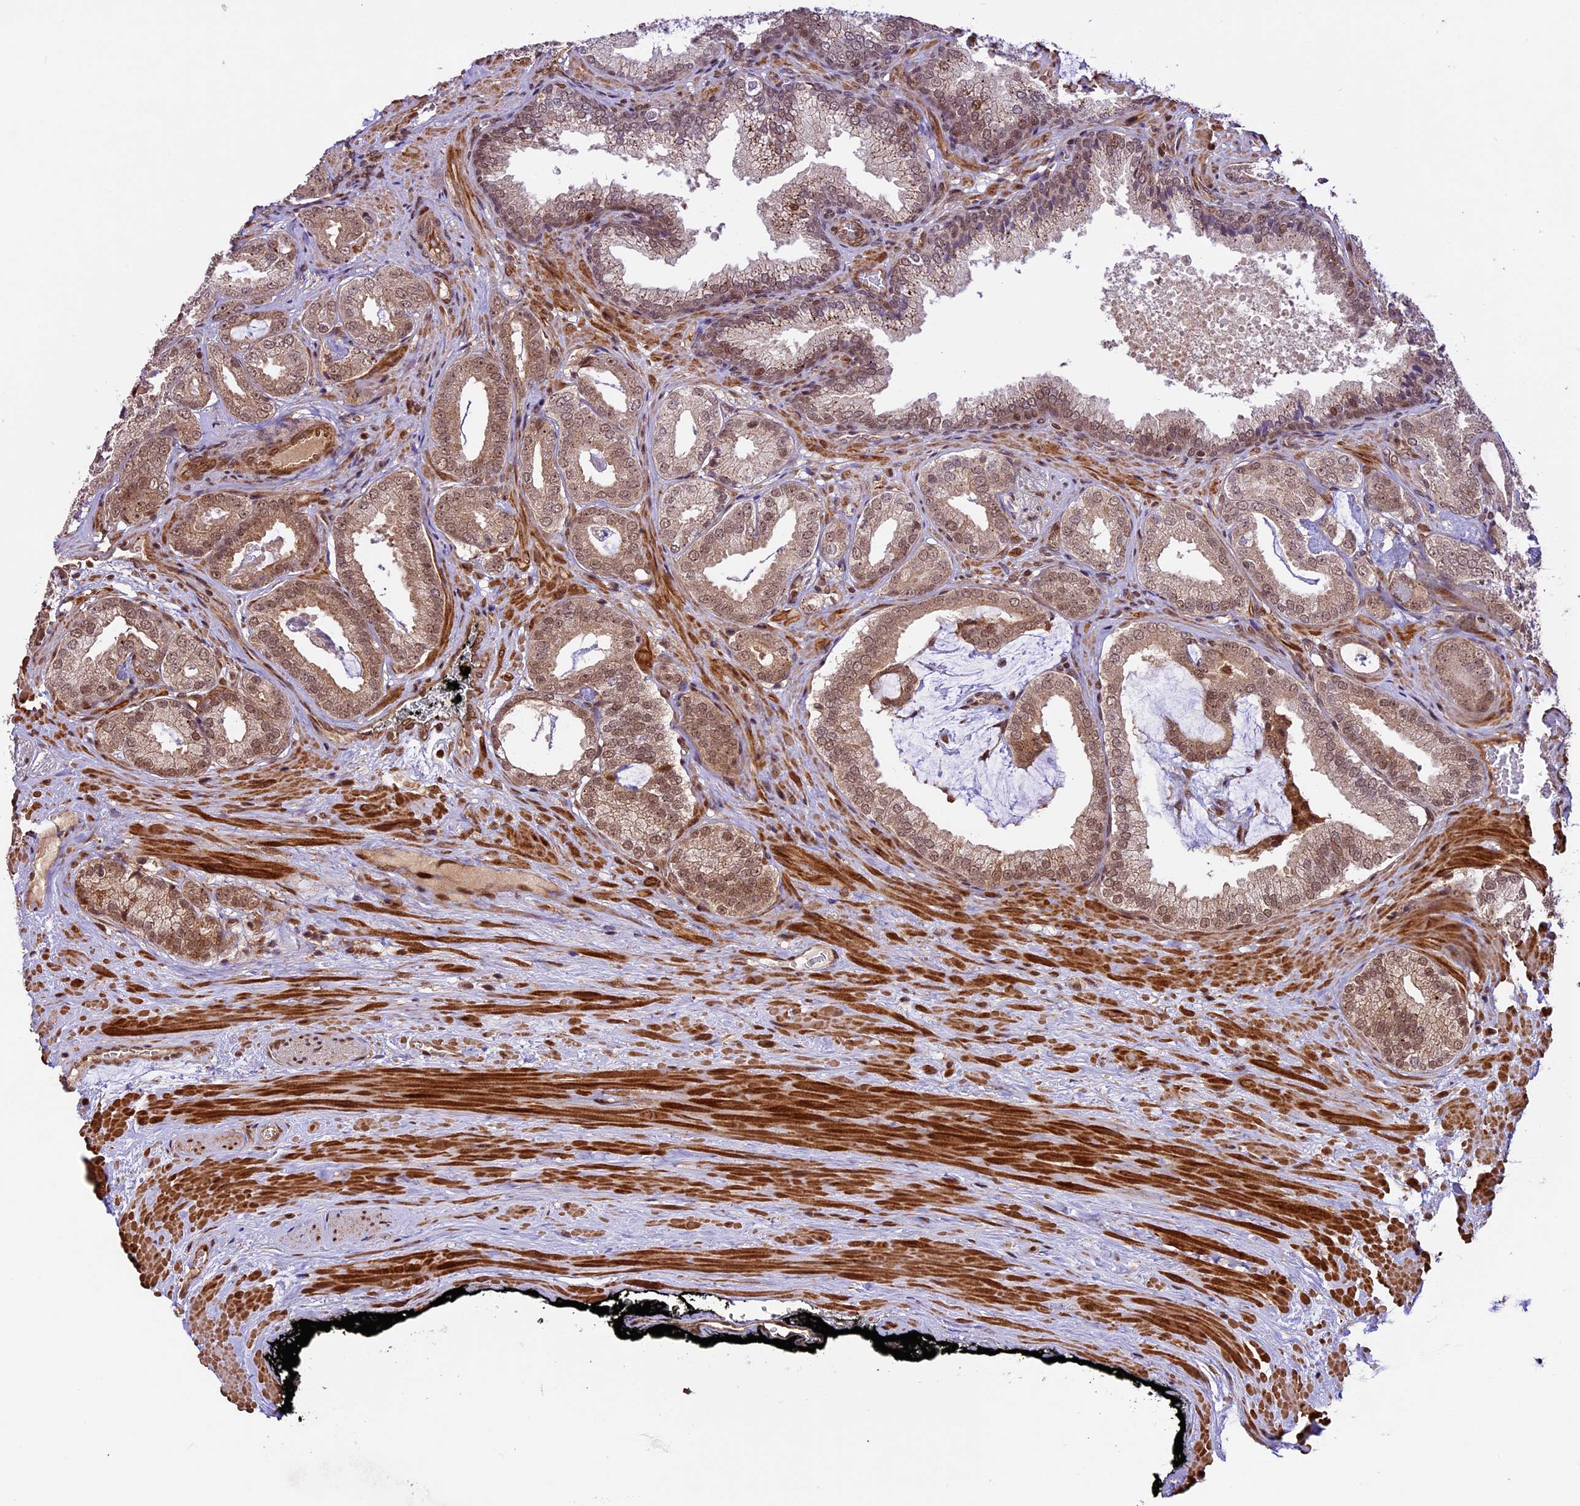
{"staining": {"intensity": "moderate", "quantity": ">75%", "location": "cytoplasmic/membranous,nuclear"}, "tissue": "prostate cancer", "cell_type": "Tumor cells", "image_type": "cancer", "snomed": [{"axis": "morphology", "description": "Adenocarcinoma, Low grade"}, {"axis": "topography", "description": "Prostate"}], "caption": "Immunohistochemistry (IHC) staining of prostate low-grade adenocarcinoma, which shows medium levels of moderate cytoplasmic/membranous and nuclear positivity in approximately >75% of tumor cells indicating moderate cytoplasmic/membranous and nuclear protein staining. The staining was performed using DAB (brown) for protein detection and nuclei were counterstained in hematoxylin (blue).", "gene": "DHX38", "patient": {"sex": "male", "age": 71}}